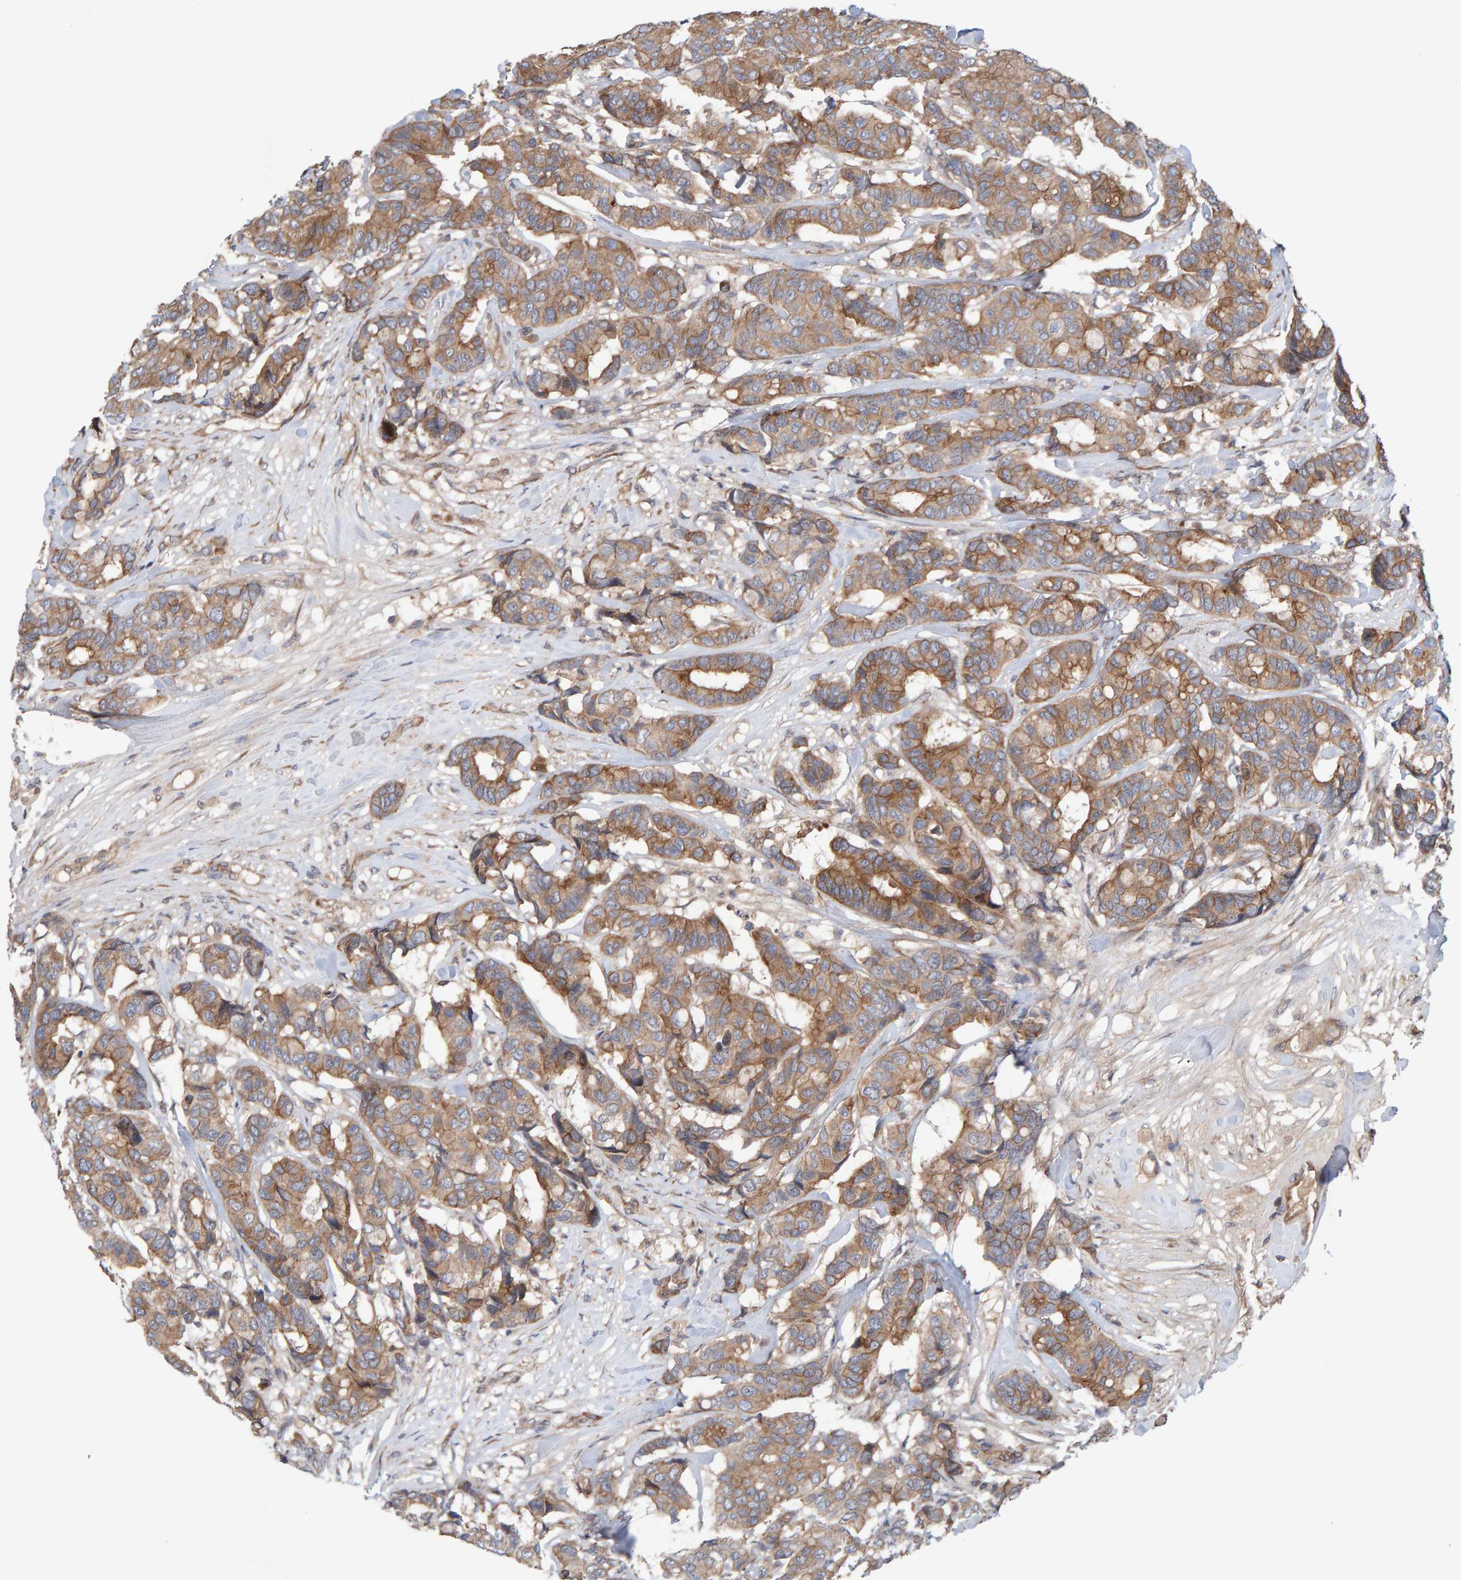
{"staining": {"intensity": "moderate", "quantity": ">75%", "location": "cytoplasmic/membranous"}, "tissue": "breast cancer", "cell_type": "Tumor cells", "image_type": "cancer", "snomed": [{"axis": "morphology", "description": "Duct carcinoma"}, {"axis": "topography", "description": "Breast"}], "caption": "Moderate cytoplasmic/membranous protein expression is seen in about >75% of tumor cells in breast cancer.", "gene": "LRSAM1", "patient": {"sex": "female", "age": 87}}